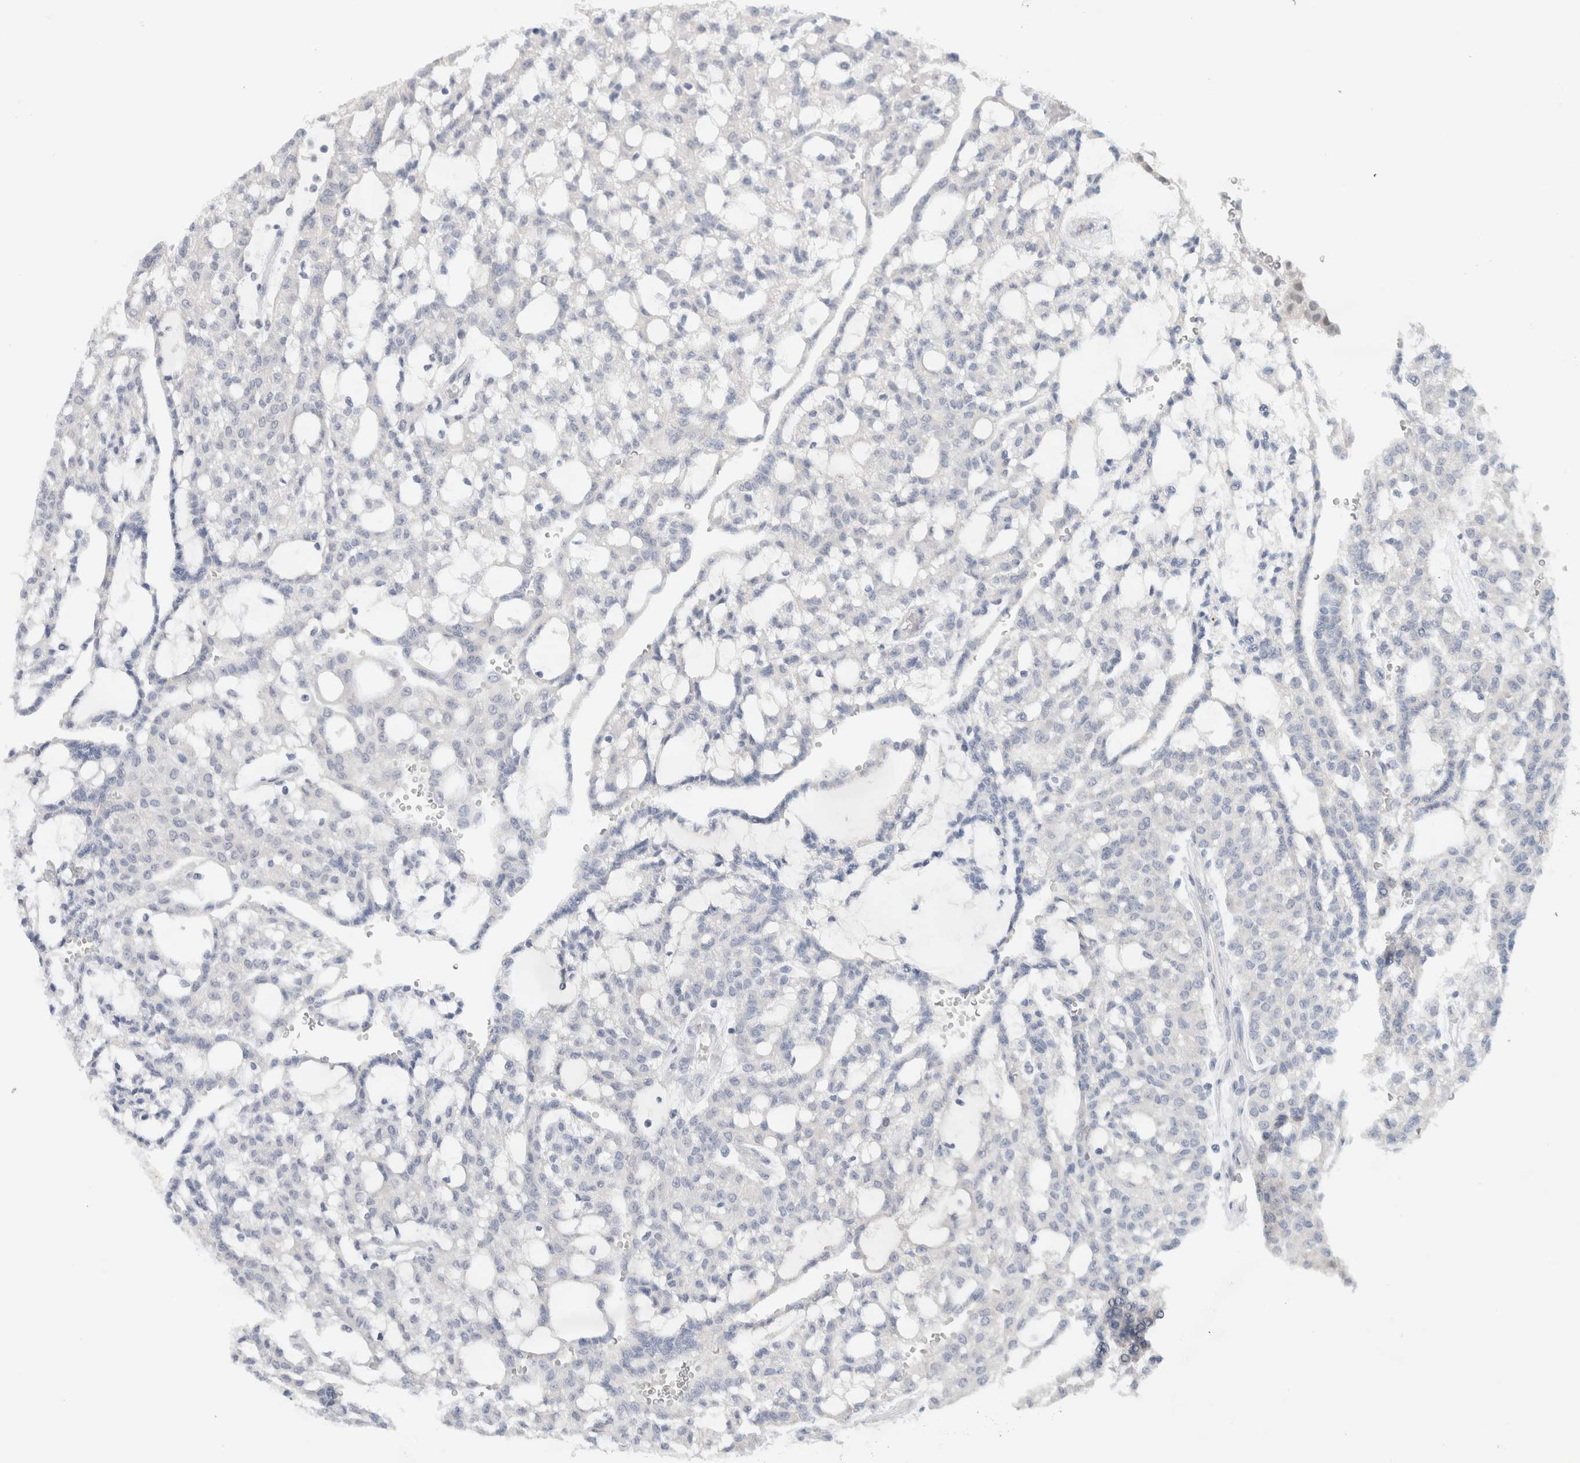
{"staining": {"intensity": "negative", "quantity": "none", "location": "none"}, "tissue": "renal cancer", "cell_type": "Tumor cells", "image_type": "cancer", "snomed": [{"axis": "morphology", "description": "Adenocarcinoma, NOS"}, {"axis": "topography", "description": "Kidney"}], "caption": "Protein analysis of renal cancer reveals no significant staining in tumor cells.", "gene": "KNL1", "patient": {"sex": "male", "age": 63}}